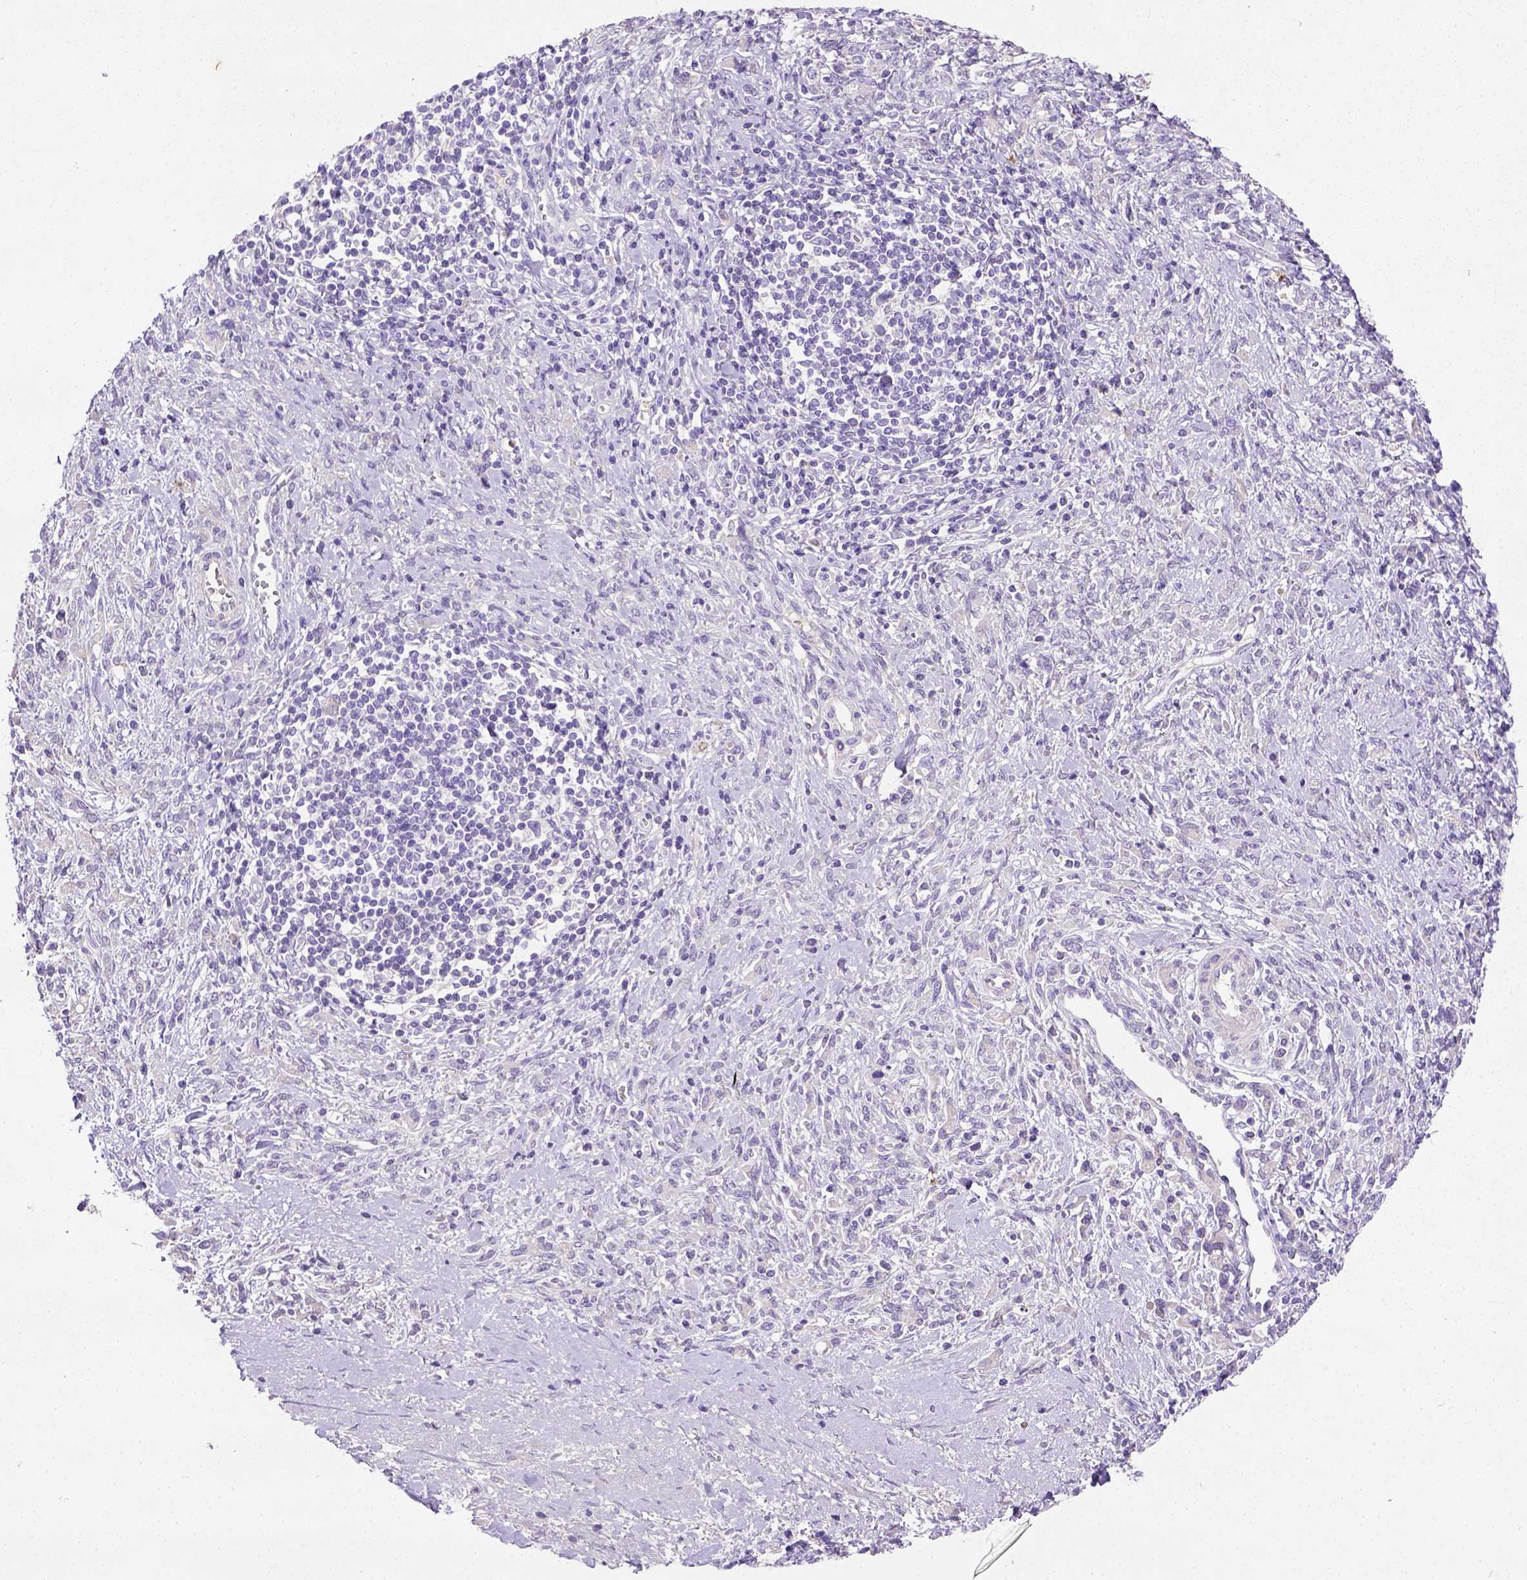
{"staining": {"intensity": "negative", "quantity": "none", "location": "none"}, "tissue": "stomach cancer", "cell_type": "Tumor cells", "image_type": "cancer", "snomed": [{"axis": "morphology", "description": "Adenocarcinoma, NOS"}, {"axis": "topography", "description": "Stomach"}], "caption": "There is no significant staining in tumor cells of stomach adenocarcinoma.", "gene": "NUDT2", "patient": {"sex": "female", "age": 57}}